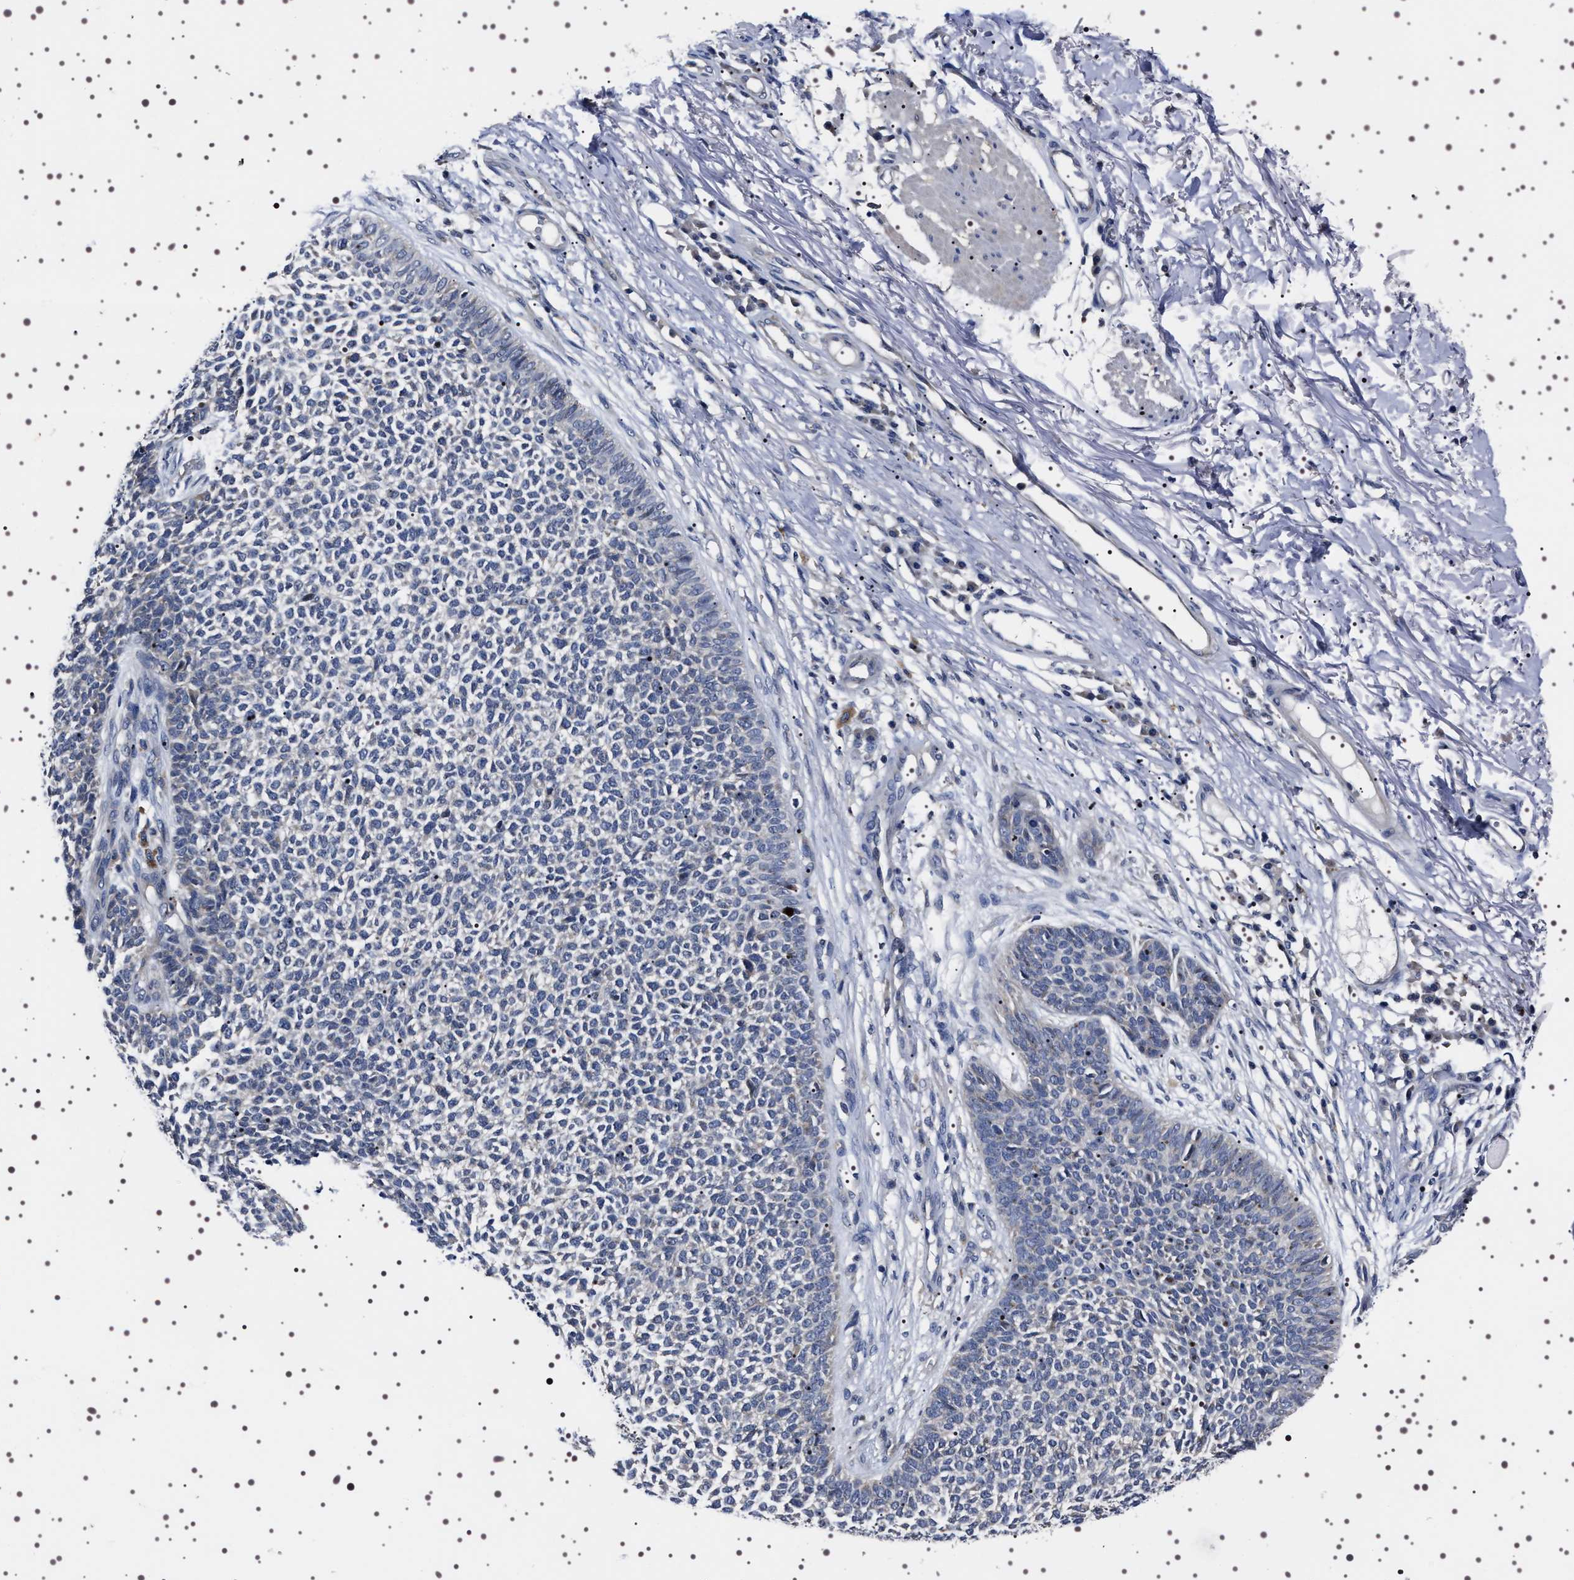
{"staining": {"intensity": "weak", "quantity": "<25%", "location": "cytoplasmic/membranous"}, "tissue": "skin cancer", "cell_type": "Tumor cells", "image_type": "cancer", "snomed": [{"axis": "morphology", "description": "Basal cell carcinoma"}, {"axis": "topography", "description": "Skin"}], "caption": "Basal cell carcinoma (skin) was stained to show a protein in brown. There is no significant positivity in tumor cells.", "gene": "TARBP1", "patient": {"sex": "female", "age": 84}}